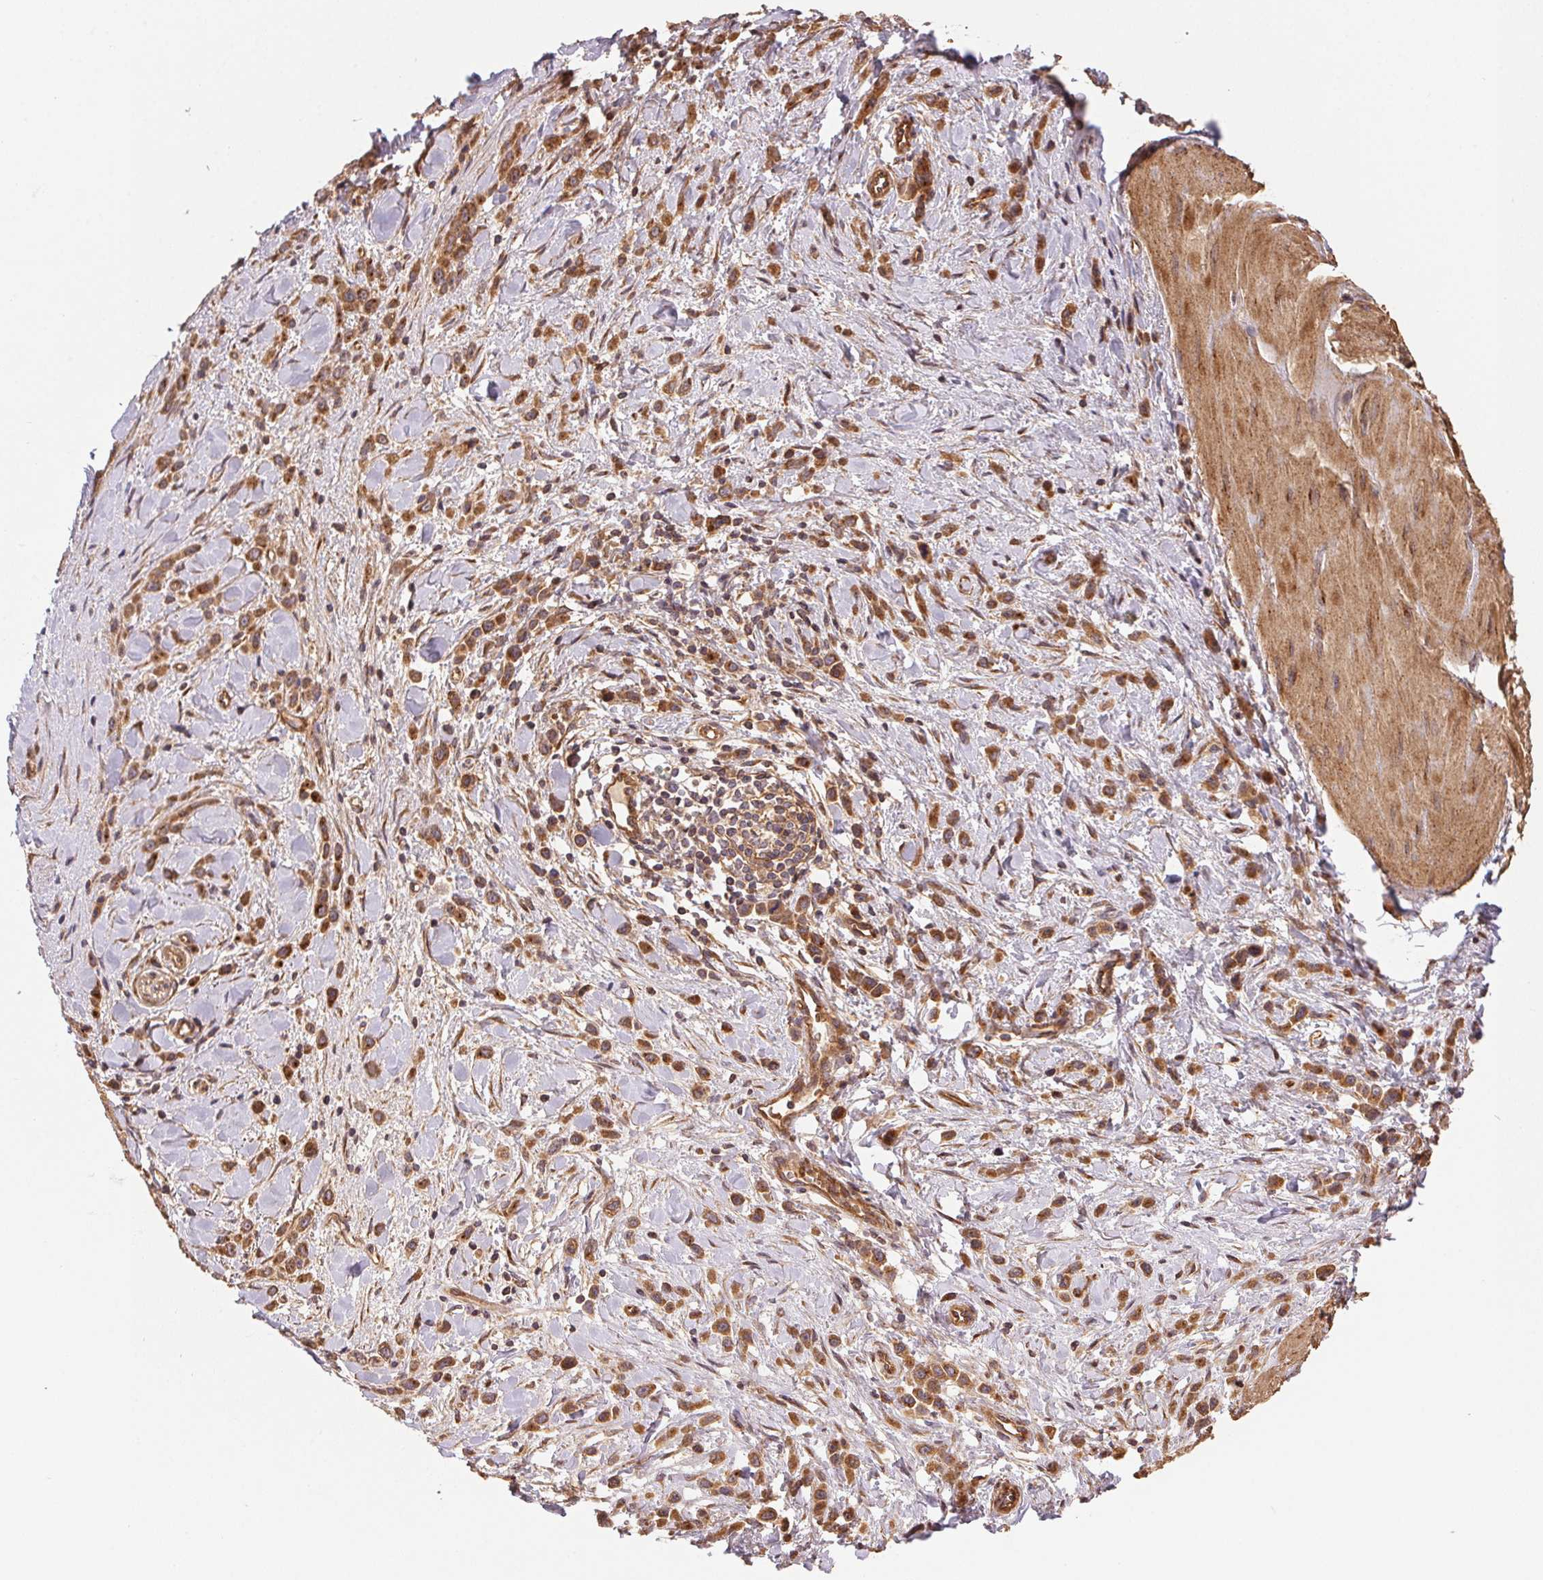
{"staining": {"intensity": "moderate", "quantity": ">75%", "location": "cytoplasmic/membranous"}, "tissue": "stomach cancer", "cell_type": "Tumor cells", "image_type": "cancer", "snomed": [{"axis": "morphology", "description": "Adenocarcinoma, NOS"}, {"axis": "topography", "description": "Stomach"}], "caption": "High-power microscopy captured an IHC image of stomach cancer, revealing moderate cytoplasmic/membranous expression in about >75% of tumor cells. The protein of interest is stained brown, and the nuclei are stained in blue (DAB IHC with brightfield microscopy, high magnification).", "gene": "USE1", "patient": {"sex": "male", "age": 47}}